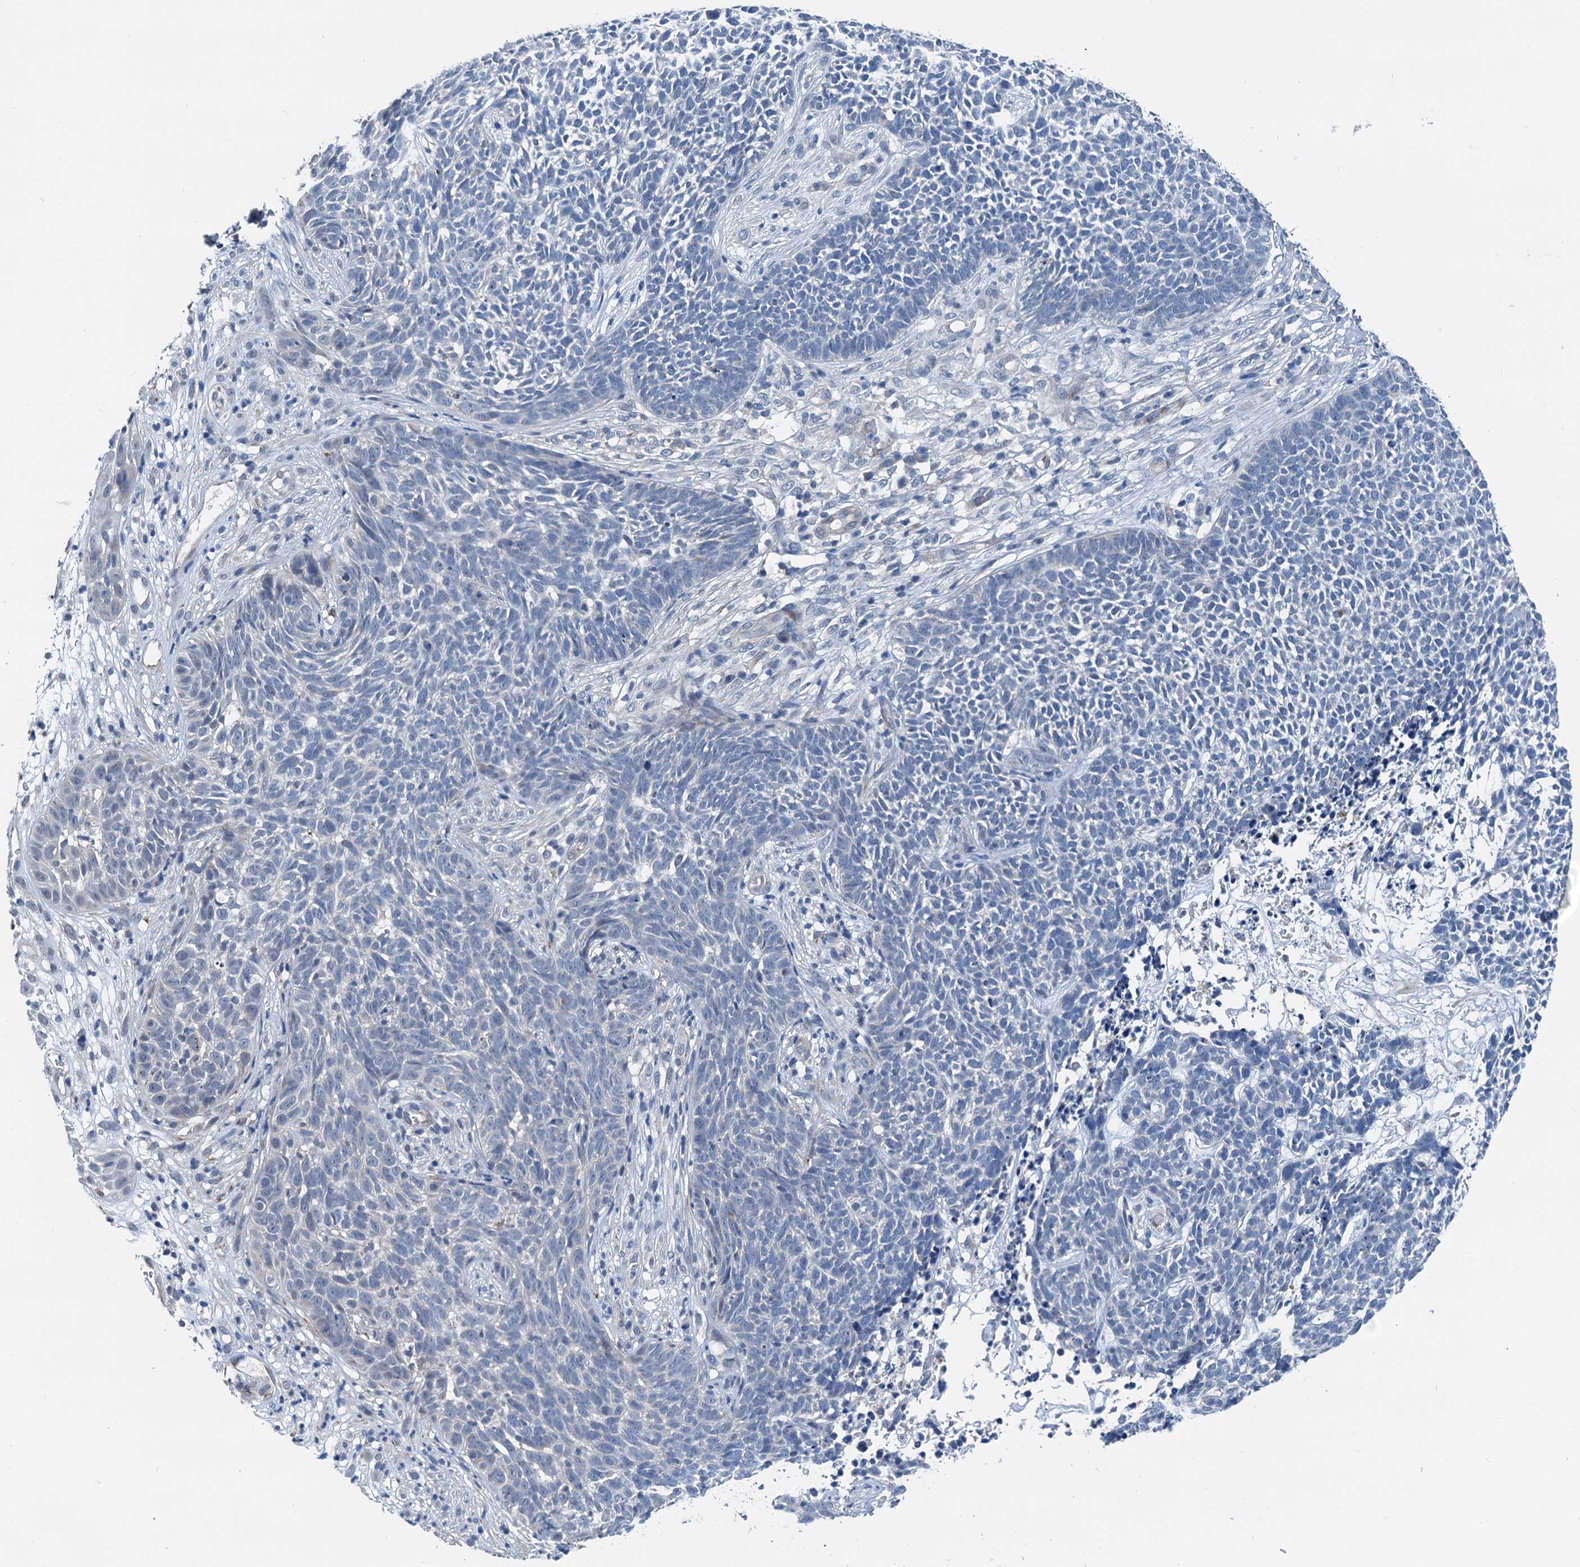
{"staining": {"intensity": "negative", "quantity": "none", "location": "none"}, "tissue": "skin cancer", "cell_type": "Tumor cells", "image_type": "cancer", "snomed": [{"axis": "morphology", "description": "Basal cell carcinoma"}, {"axis": "topography", "description": "Skin"}], "caption": "High power microscopy photomicrograph of an immunohistochemistry image of skin cancer, revealing no significant staining in tumor cells.", "gene": "ELAC1", "patient": {"sex": "female", "age": 84}}